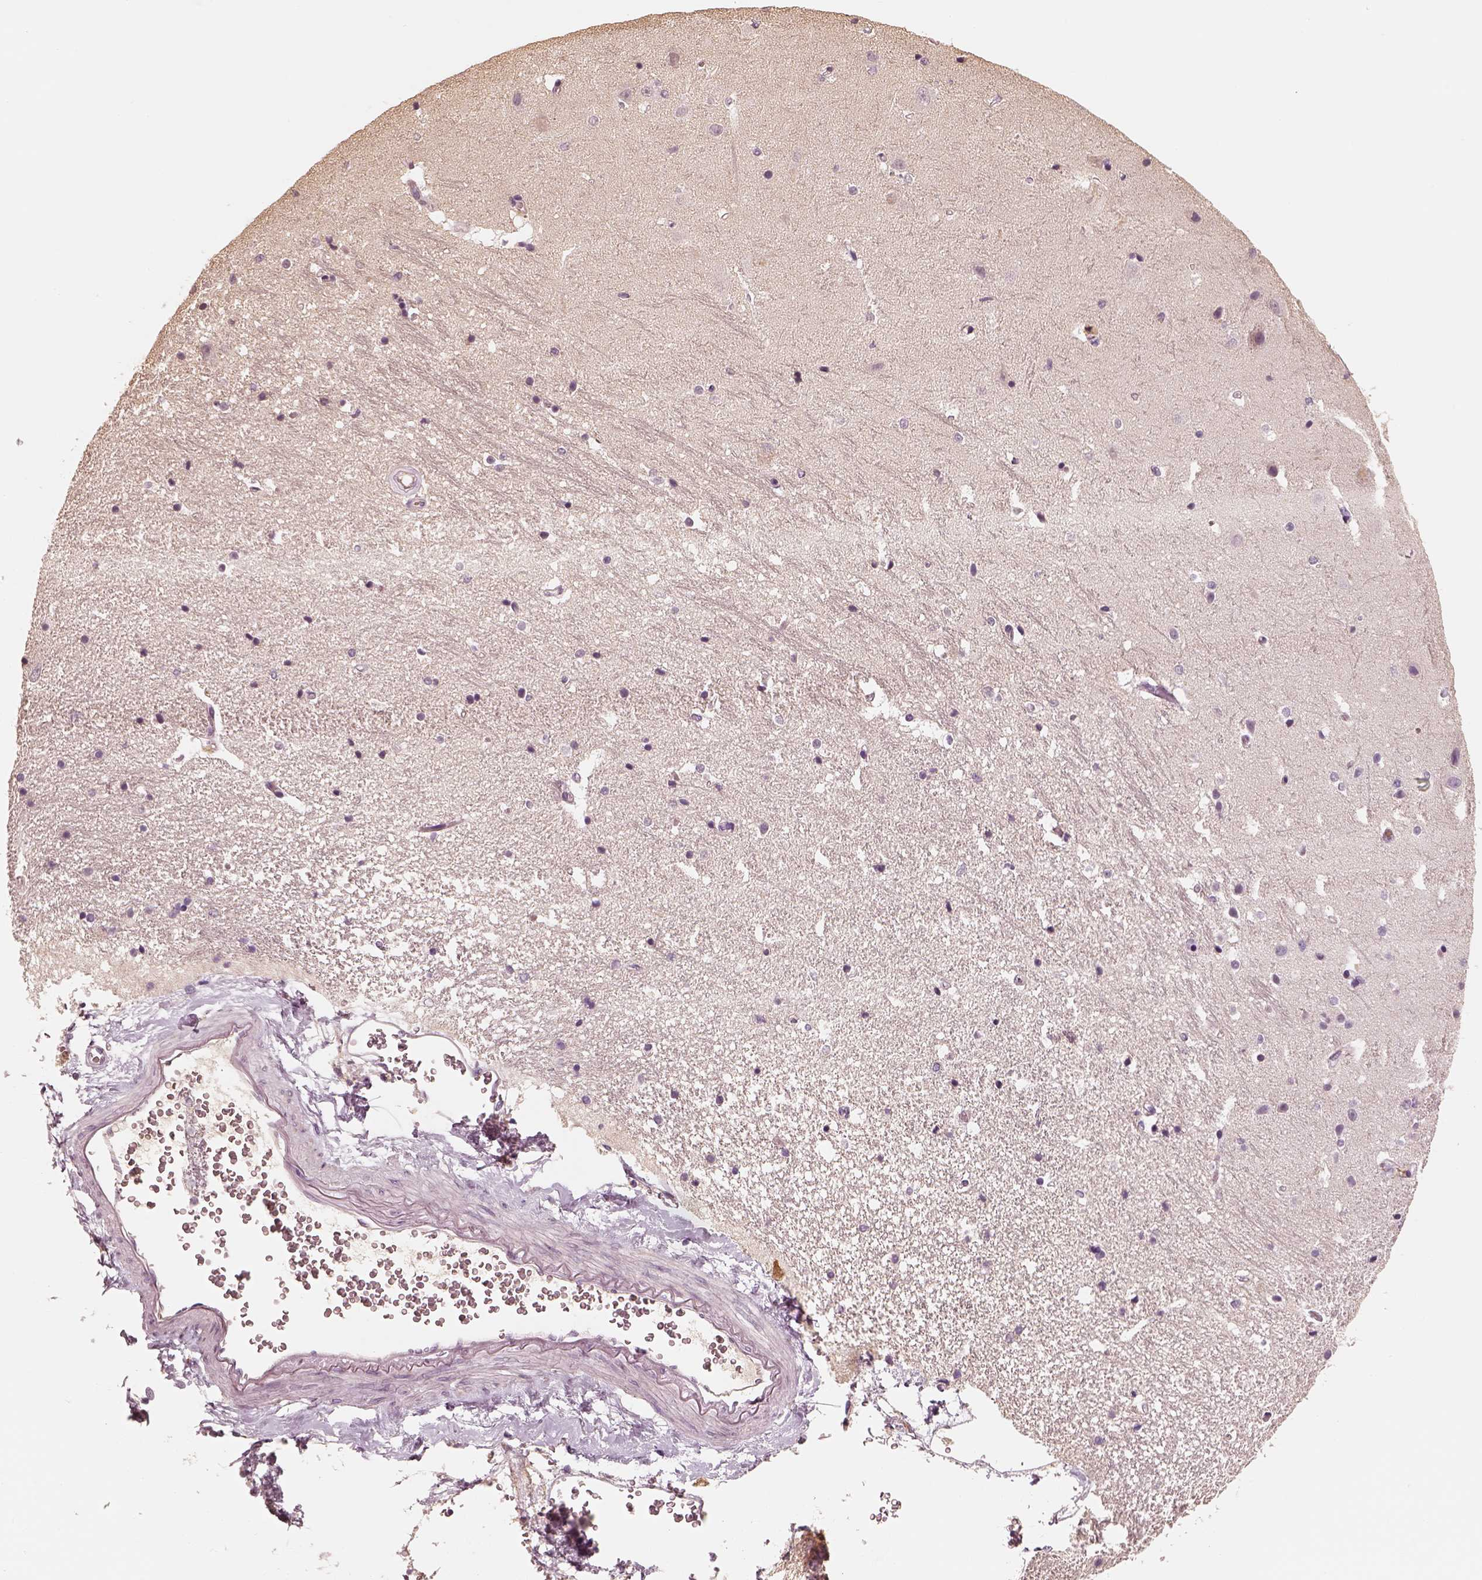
{"staining": {"intensity": "negative", "quantity": "none", "location": "none"}, "tissue": "hippocampus", "cell_type": "Glial cells", "image_type": "normal", "snomed": [{"axis": "morphology", "description": "Normal tissue, NOS"}, {"axis": "topography", "description": "Hippocampus"}], "caption": "Immunohistochemistry (IHC) image of normal human hippocampus stained for a protein (brown), which displays no staining in glial cells.", "gene": "RS1", "patient": {"sex": "male", "age": 44}}